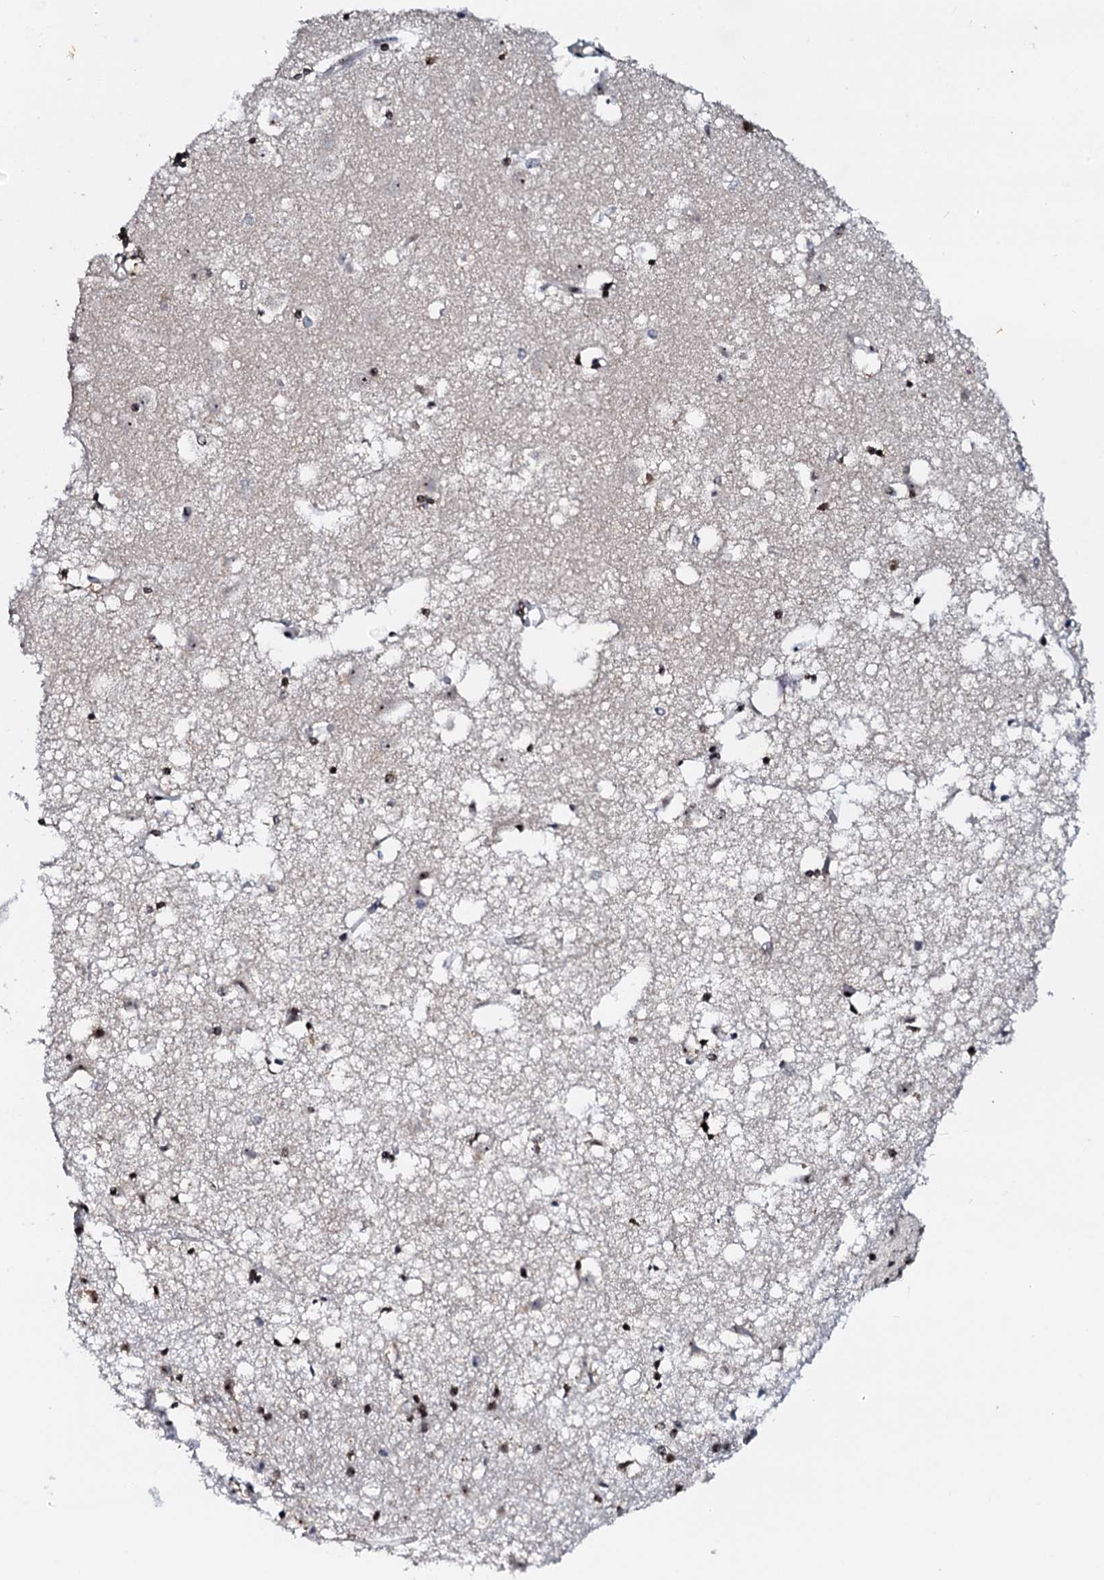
{"staining": {"intensity": "moderate", "quantity": "25%-75%", "location": "nuclear"}, "tissue": "caudate", "cell_type": "Glial cells", "image_type": "normal", "snomed": [{"axis": "morphology", "description": "Normal tissue, NOS"}, {"axis": "topography", "description": "Lateral ventricle wall"}], "caption": "A histopathology image showing moderate nuclear expression in approximately 25%-75% of glial cells in normal caudate, as visualized by brown immunohistochemical staining.", "gene": "NEUROG3", "patient": {"sex": "male", "age": 45}}